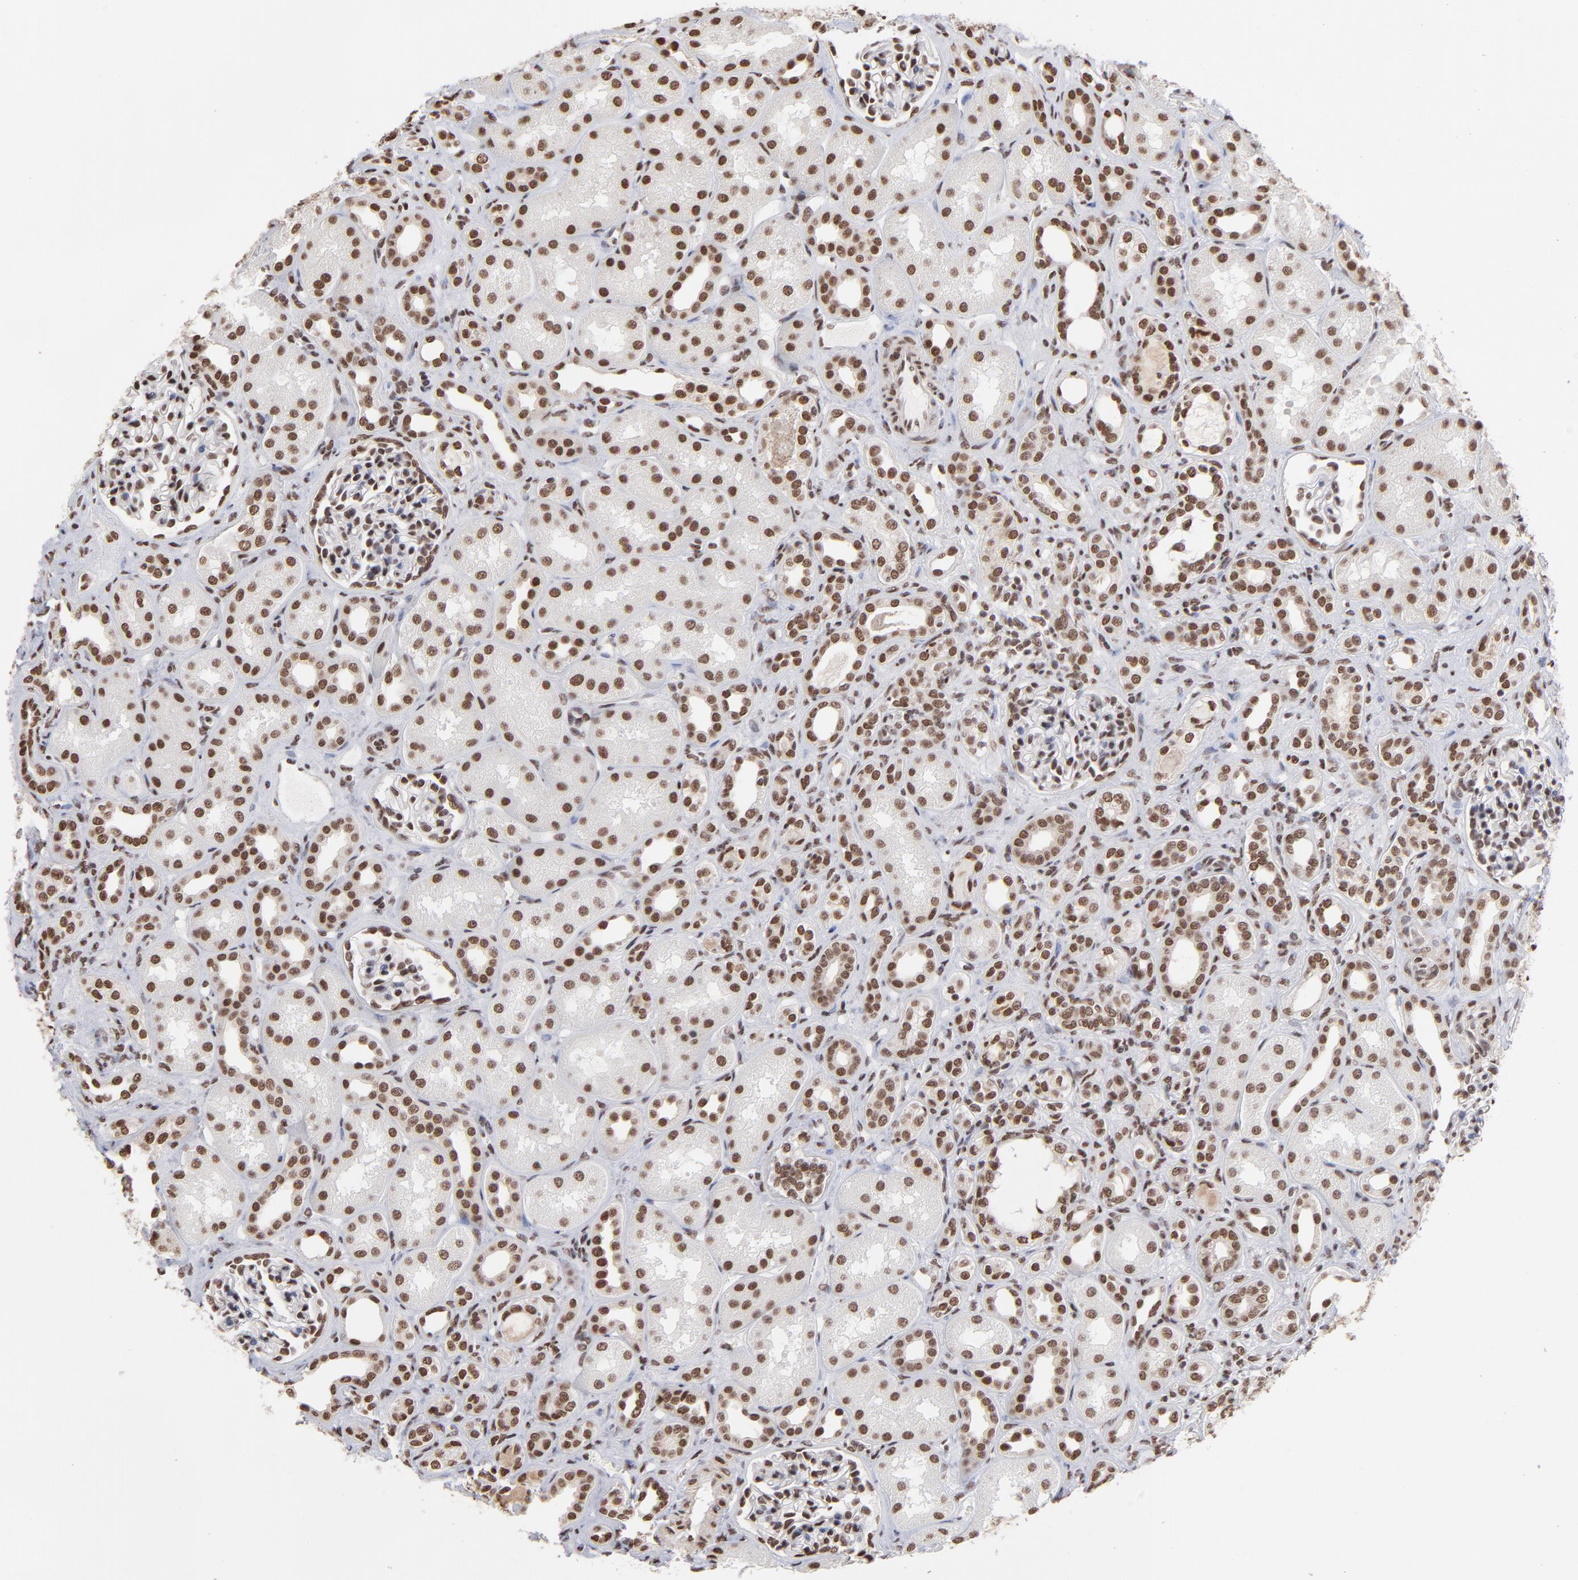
{"staining": {"intensity": "strong", "quantity": ">75%", "location": "nuclear"}, "tissue": "kidney", "cell_type": "Cells in glomeruli", "image_type": "normal", "snomed": [{"axis": "morphology", "description": "Normal tissue, NOS"}, {"axis": "topography", "description": "Kidney"}], "caption": "About >75% of cells in glomeruli in unremarkable human kidney reveal strong nuclear protein staining as visualized by brown immunohistochemical staining.", "gene": "ZNF3", "patient": {"sex": "male", "age": 7}}